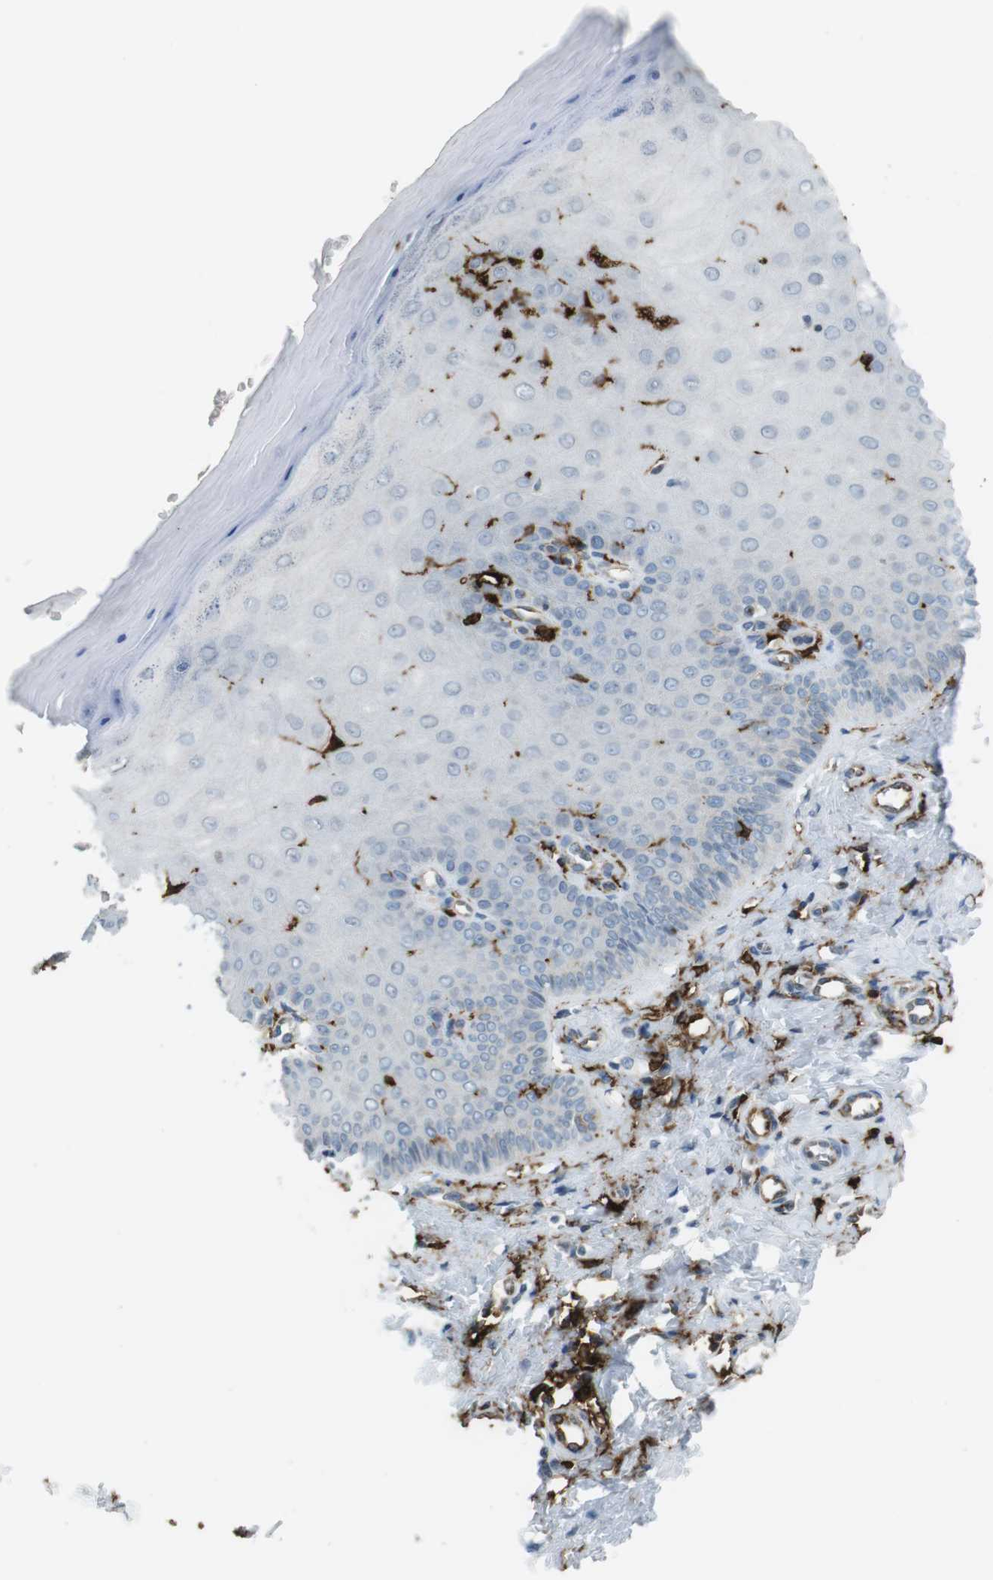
{"staining": {"intensity": "moderate", "quantity": ">75%", "location": "cytoplasmic/membranous"}, "tissue": "cervix", "cell_type": "Glandular cells", "image_type": "normal", "snomed": [{"axis": "morphology", "description": "Normal tissue, NOS"}, {"axis": "topography", "description": "Cervix"}], "caption": "Moderate cytoplasmic/membranous protein positivity is present in approximately >75% of glandular cells in cervix.", "gene": "HLA", "patient": {"sex": "female", "age": 55}}